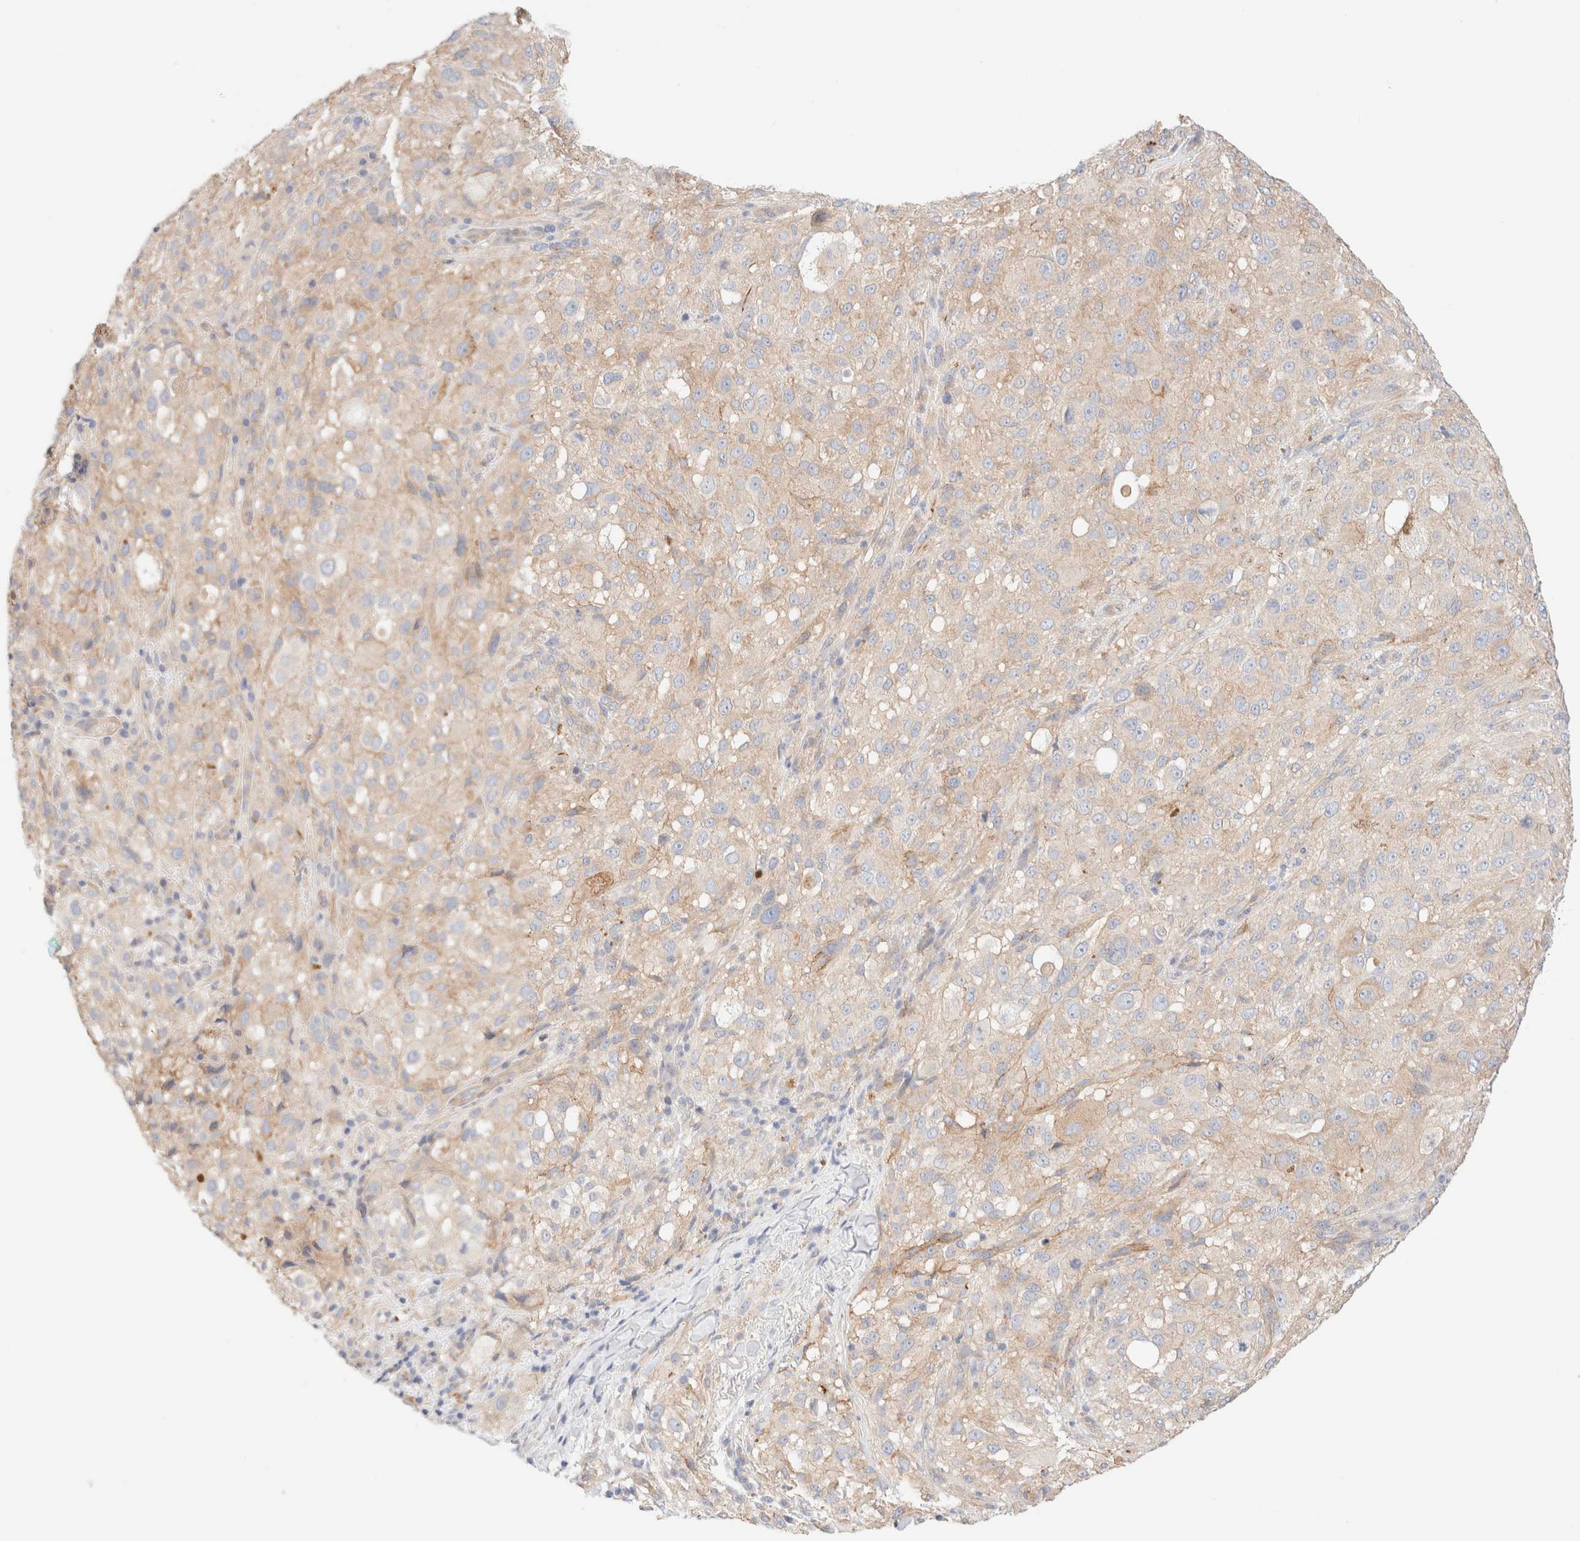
{"staining": {"intensity": "weak", "quantity": "<25%", "location": "cytoplasmic/membranous"}, "tissue": "melanoma", "cell_type": "Tumor cells", "image_type": "cancer", "snomed": [{"axis": "morphology", "description": "Necrosis, NOS"}, {"axis": "morphology", "description": "Malignant melanoma, NOS"}, {"axis": "topography", "description": "Skin"}], "caption": "This is a histopathology image of immunohistochemistry (IHC) staining of melanoma, which shows no expression in tumor cells.", "gene": "NIBAN2", "patient": {"sex": "female", "age": 87}}